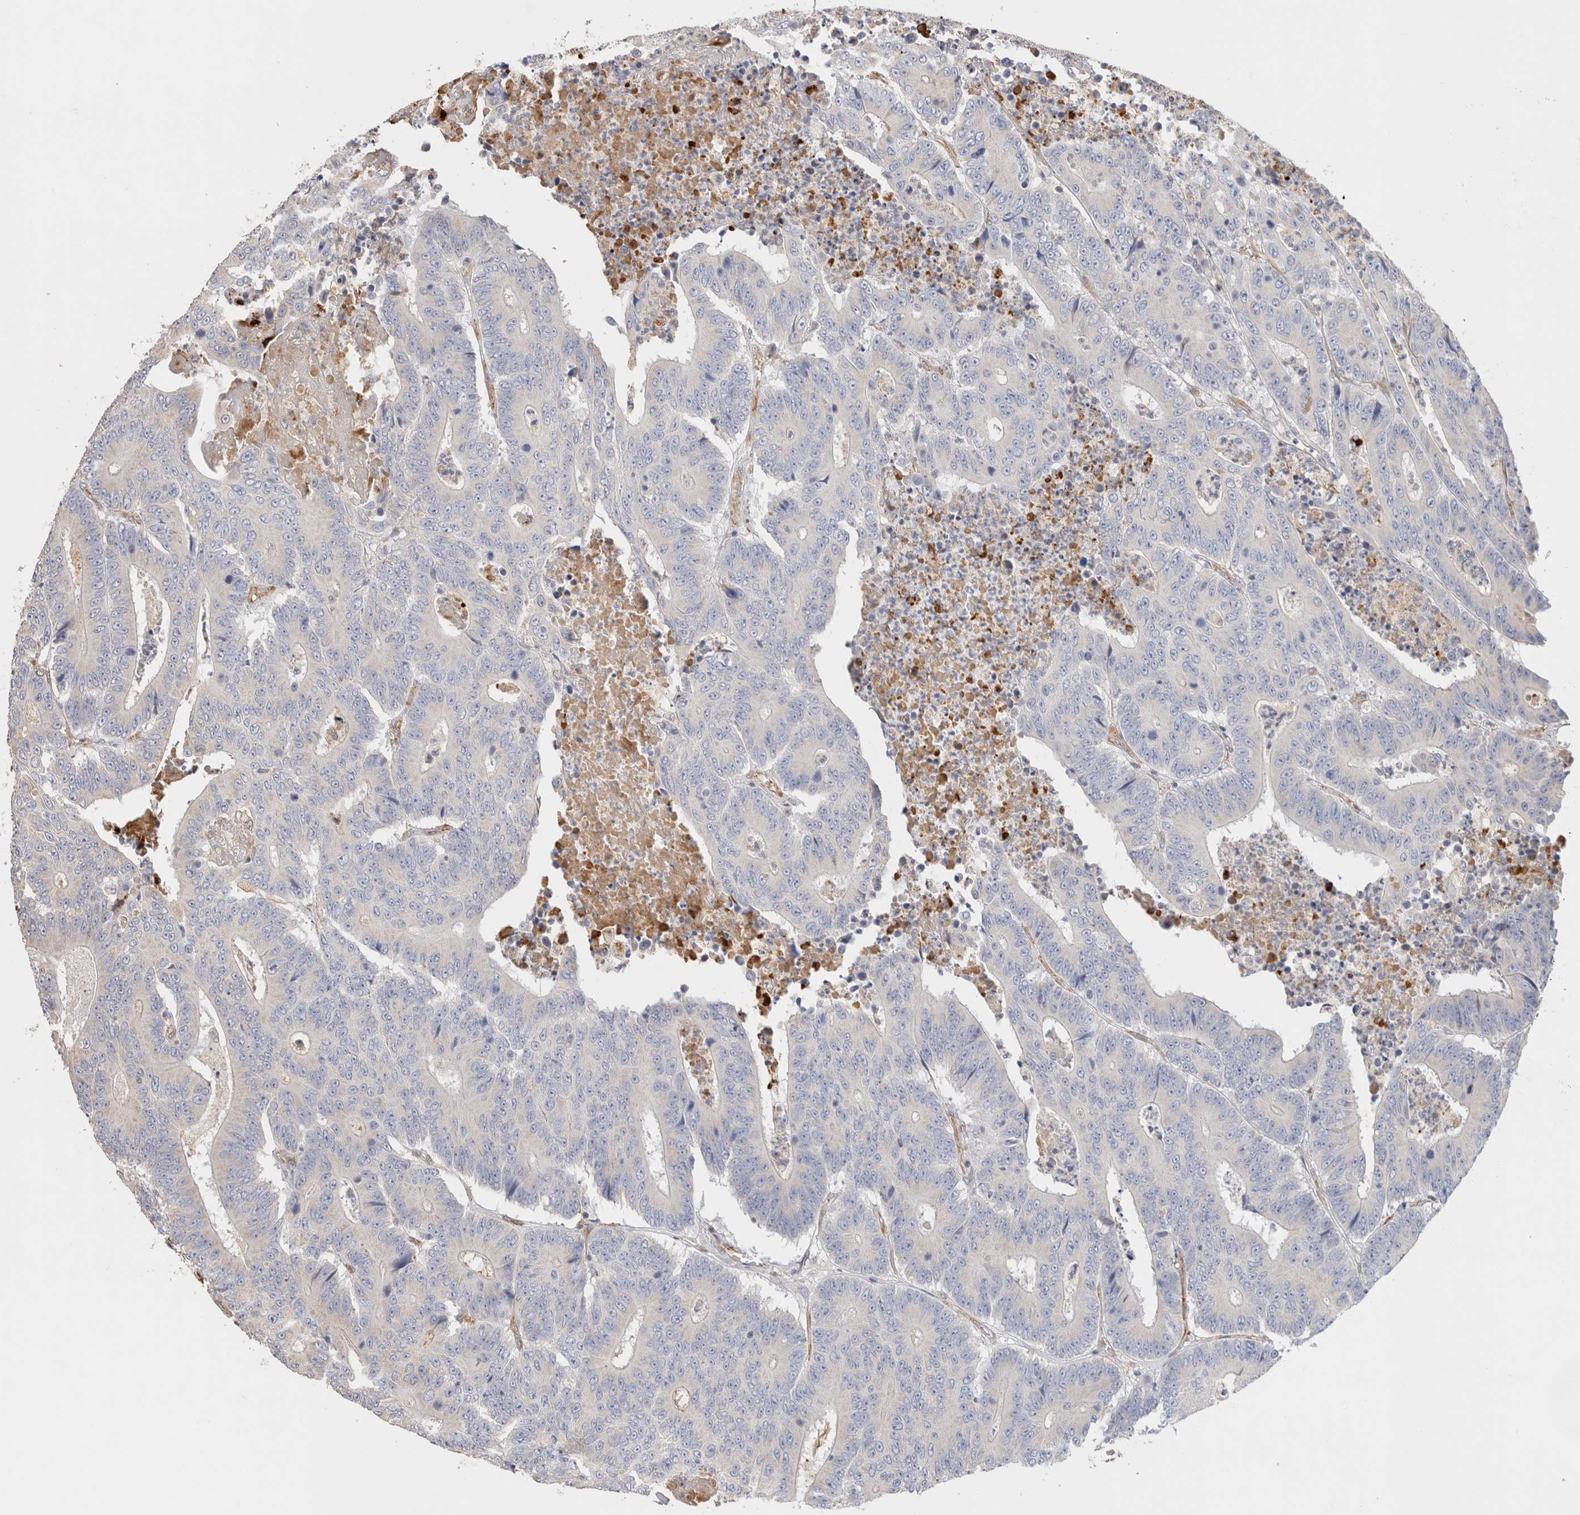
{"staining": {"intensity": "negative", "quantity": "none", "location": "none"}, "tissue": "colorectal cancer", "cell_type": "Tumor cells", "image_type": "cancer", "snomed": [{"axis": "morphology", "description": "Adenocarcinoma, NOS"}, {"axis": "topography", "description": "Colon"}], "caption": "Photomicrograph shows no protein positivity in tumor cells of colorectal cancer (adenocarcinoma) tissue.", "gene": "PROS1", "patient": {"sex": "male", "age": 83}}